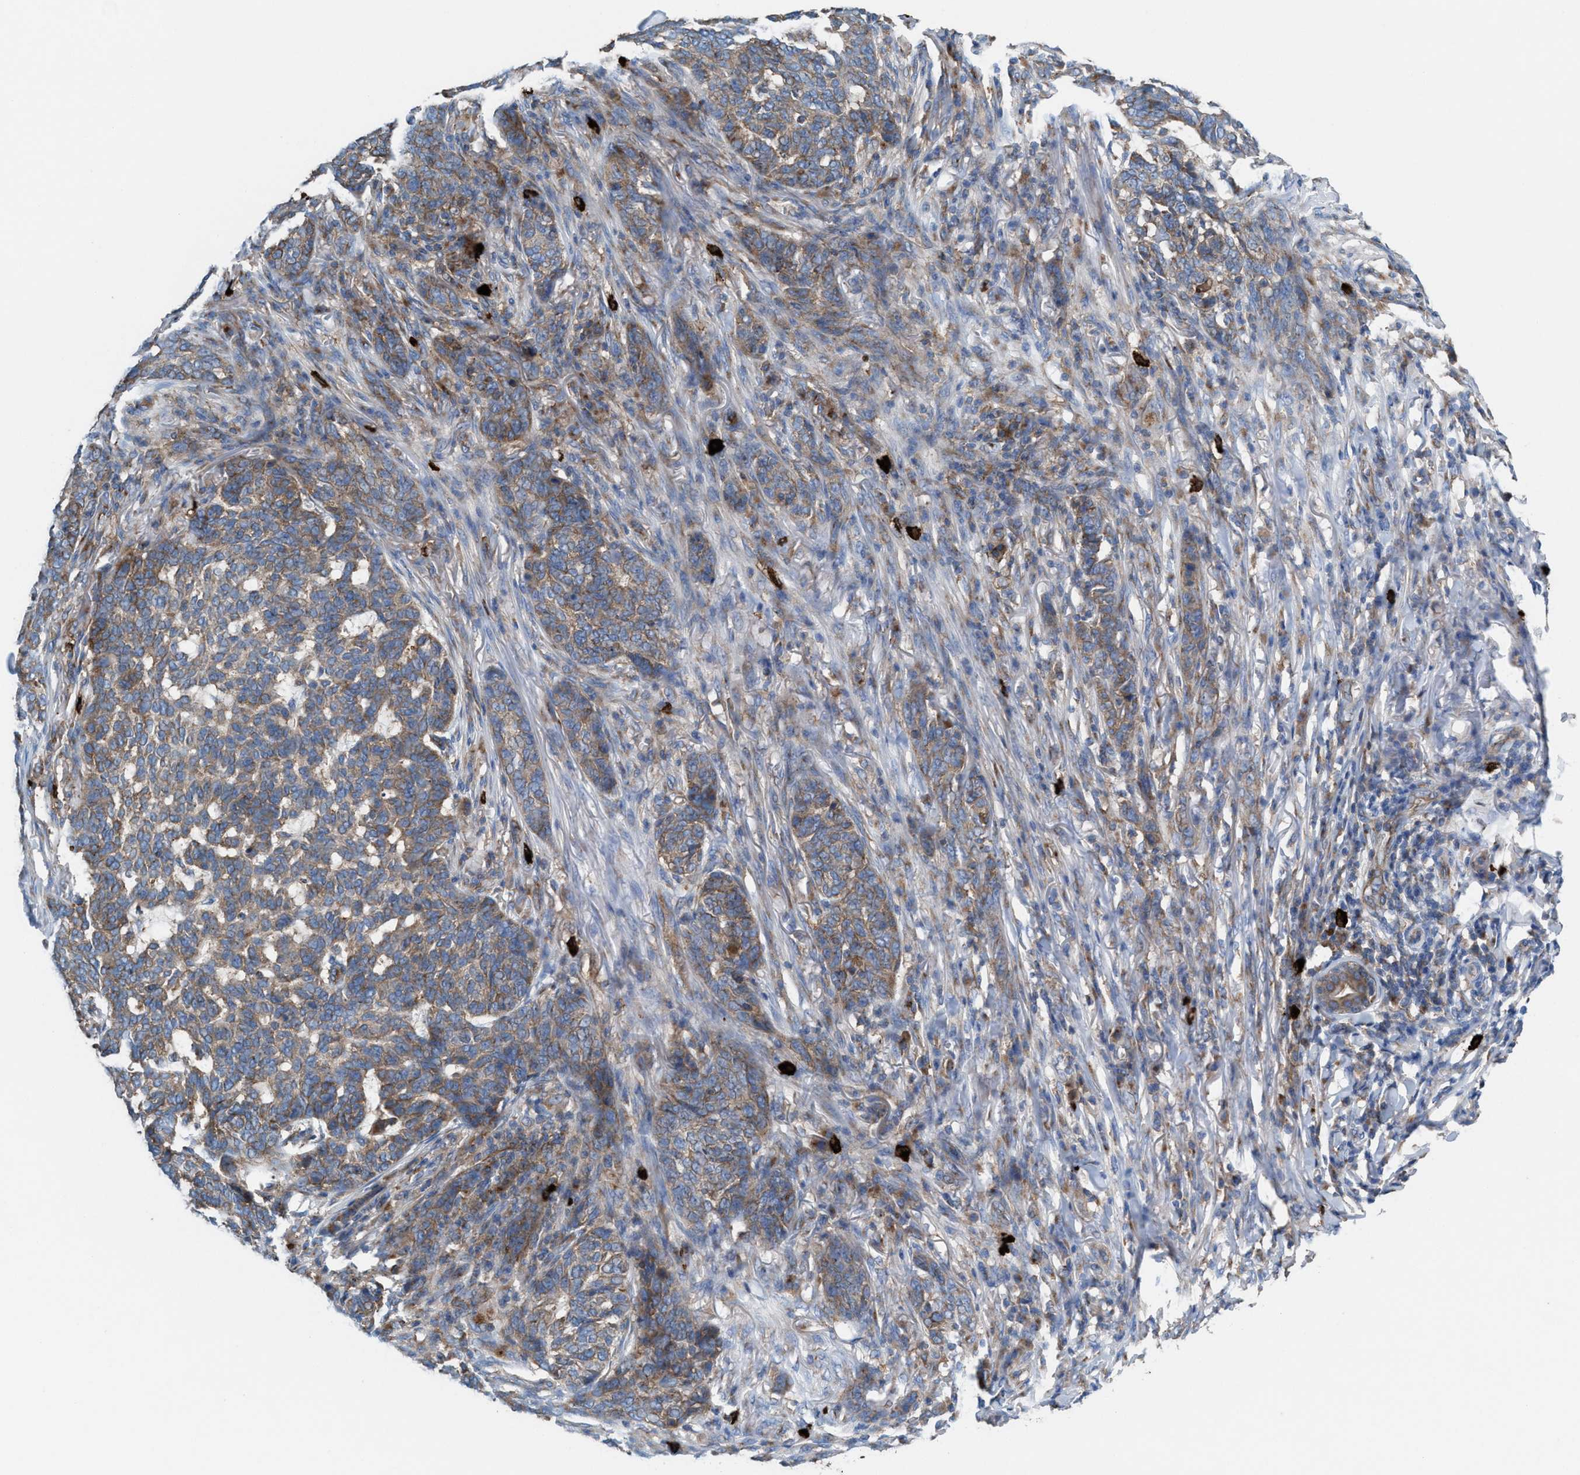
{"staining": {"intensity": "moderate", "quantity": ">75%", "location": "cytoplasmic/membranous"}, "tissue": "skin cancer", "cell_type": "Tumor cells", "image_type": "cancer", "snomed": [{"axis": "morphology", "description": "Basal cell carcinoma"}, {"axis": "topography", "description": "Skin"}], "caption": "Moderate cytoplasmic/membranous expression for a protein is present in approximately >75% of tumor cells of skin cancer (basal cell carcinoma) using immunohistochemistry.", "gene": "NYAP1", "patient": {"sex": "male", "age": 85}}